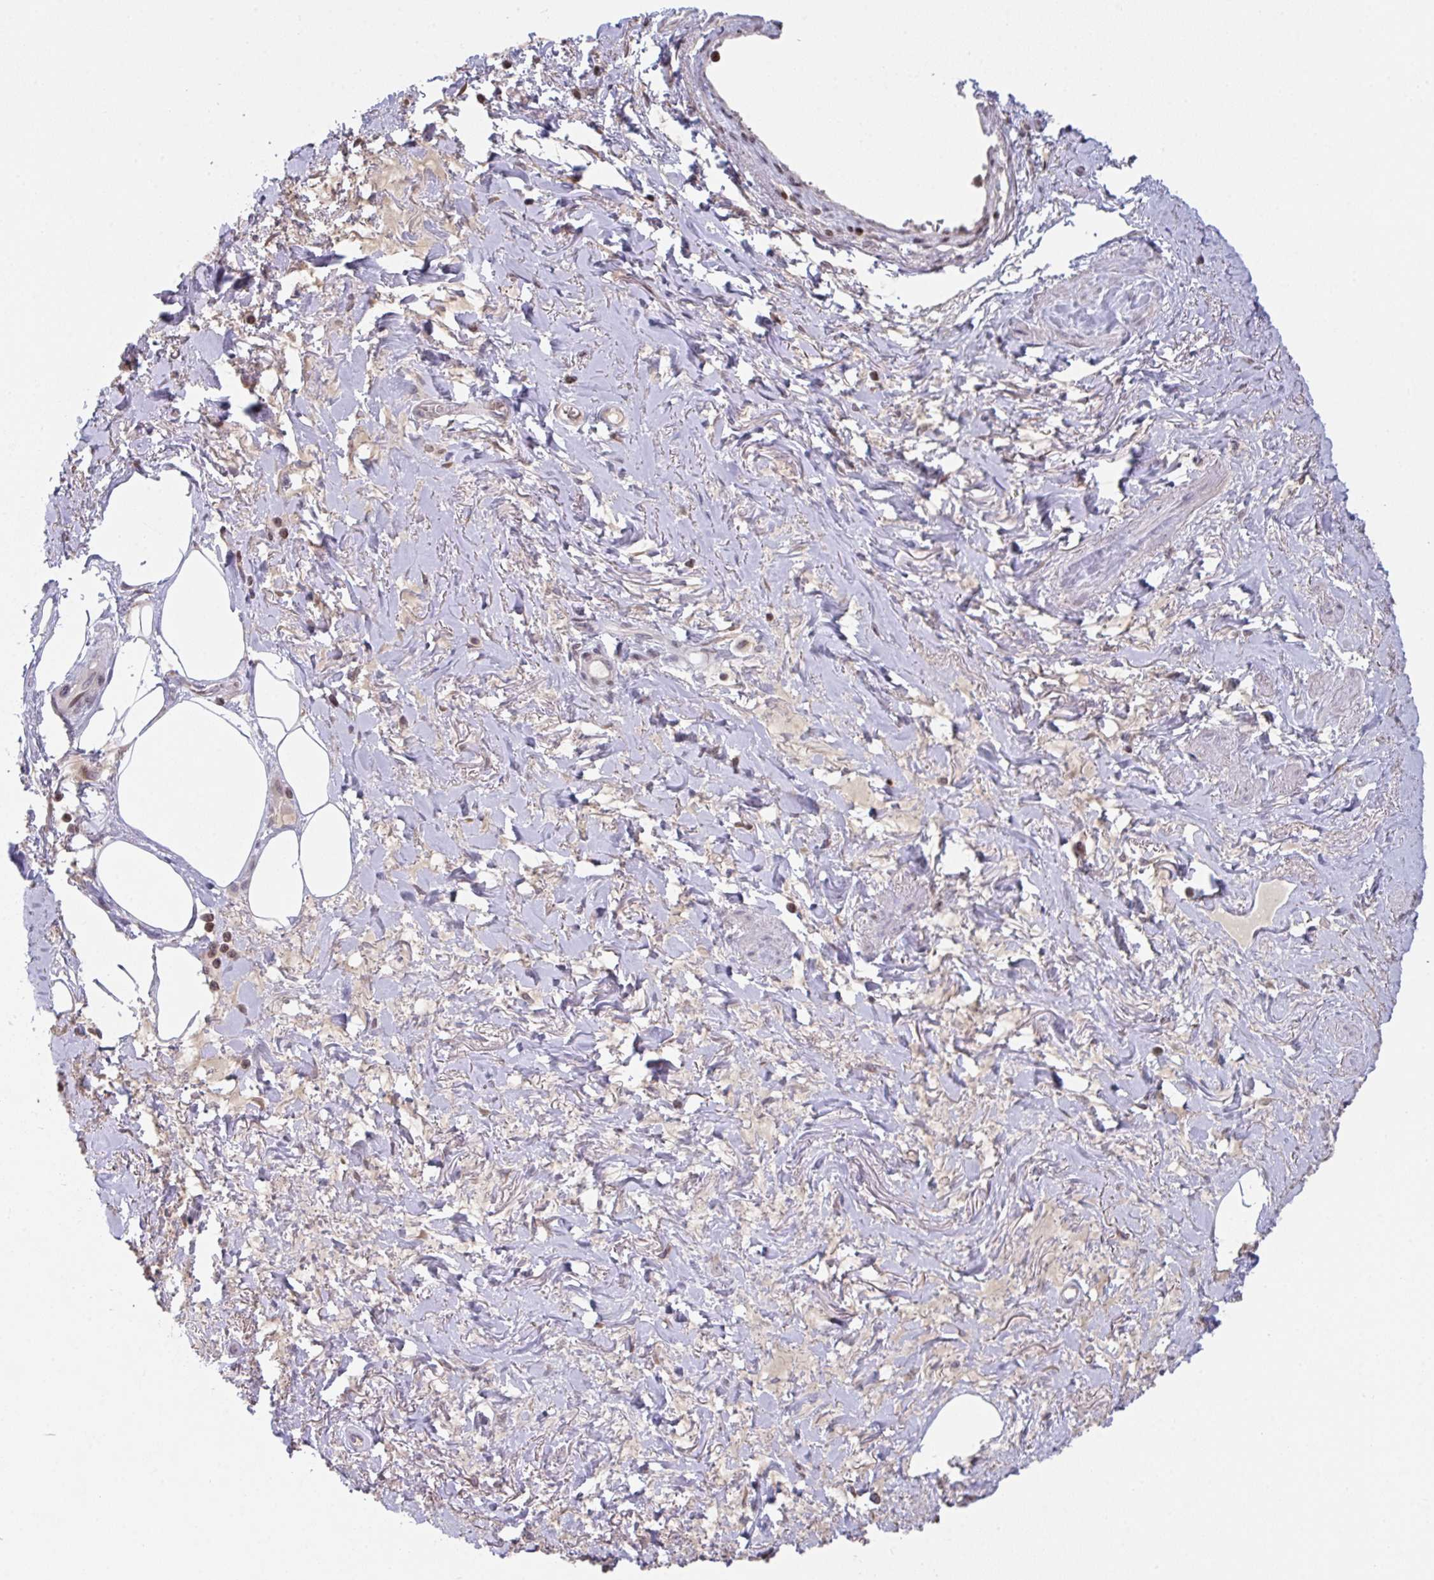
{"staining": {"intensity": "negative", "quantity": "none", "location": "none"}, "tissue": "adipose tissue", "cell_type": "Adipocytes", "image_type": "normal", "snomed": [{"axis": "morphology", "description": "Normal tissue, NOS"}, {"axis": "topography", "description": "Vagina"}, {"axis": "topography", "description": "Peripheral nerve tissue"}], "caption": "High power microscopy histopathology image of an immunohistochemistry (IHC) photomicrograph of benign adipose tissue, revealing no significant positivity in adipocytes.", "gene": "PCDHB8", "patient": {"sex": "female", "age": 71}}